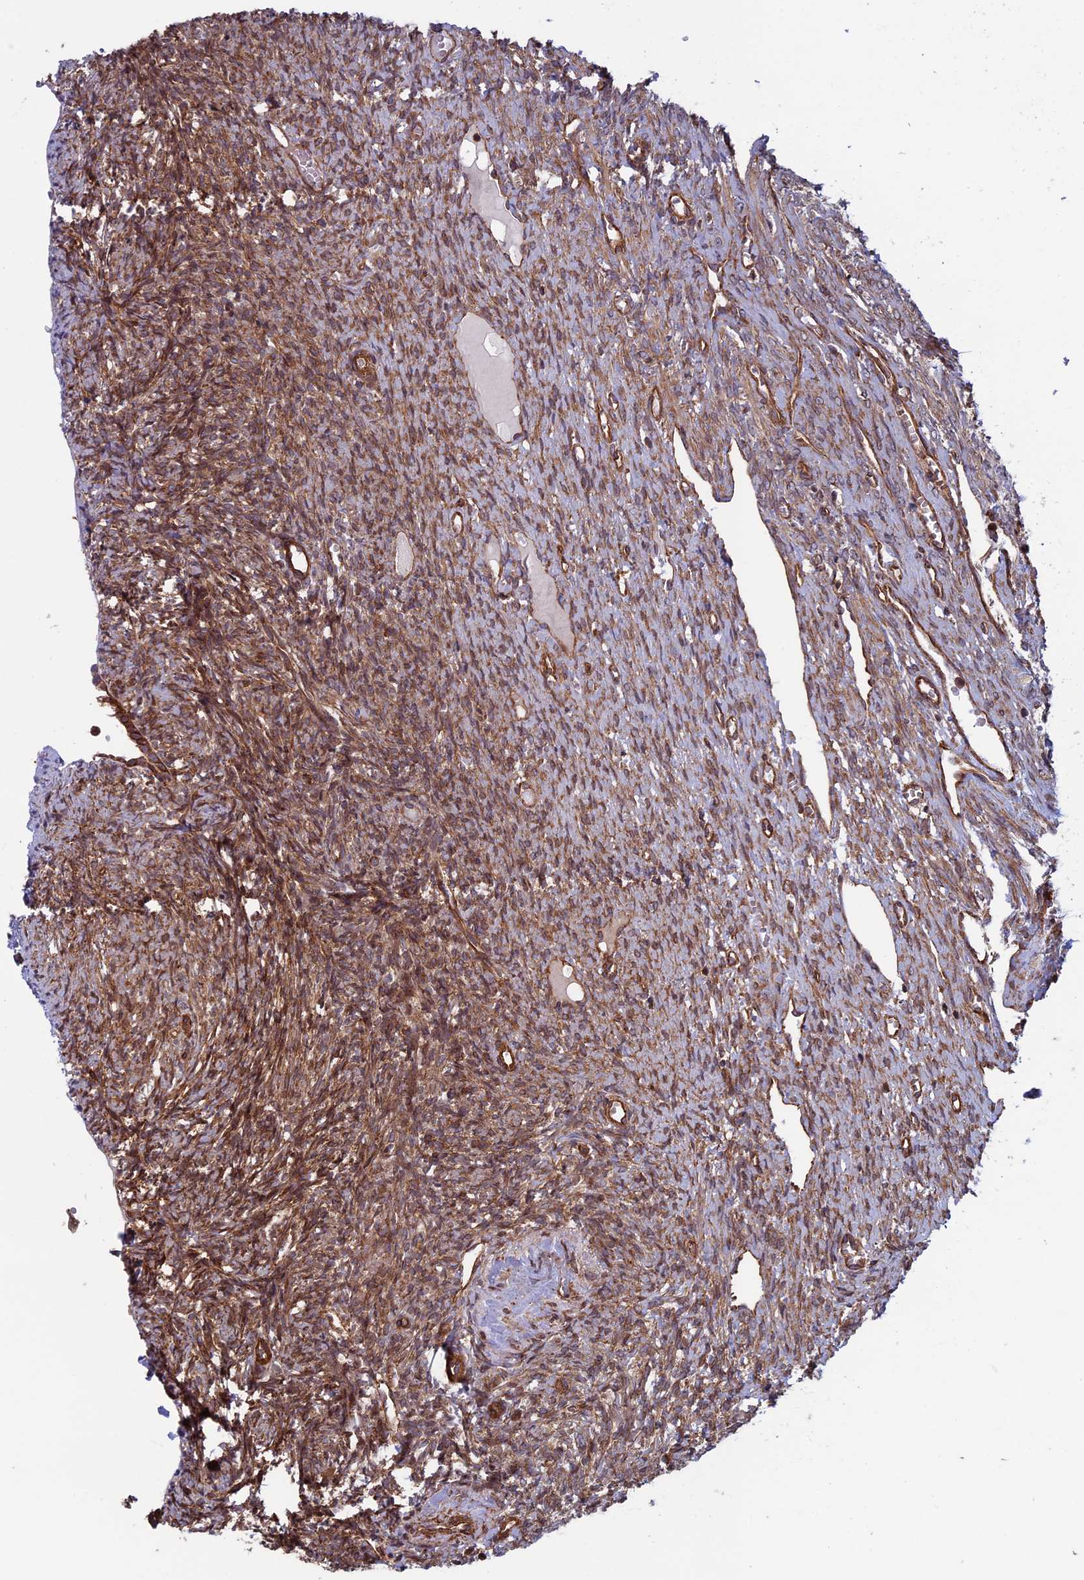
{"staining": {"intensity": "moderate", "quantity": ">75%", "location": "cytoplasmic/membranous"}, "tissue": "ovary", "cell_type": "Ovarian stroma cells", "image_type": "normal", "snomed": [{"axis": "morphology", "description": "Normal tissue, NOS"}, {"axis": "topography", "description": "Ovary"}], "caption": "A high-resolution histopathology image shows IHC staining of unremarkable ovary, which displays moderate cytoplasmic/membranous positivity in approximately >75% of ovarian stroma cells.", "gene": "CCDC8", "patient": {"sex": "female", "age": 51}}